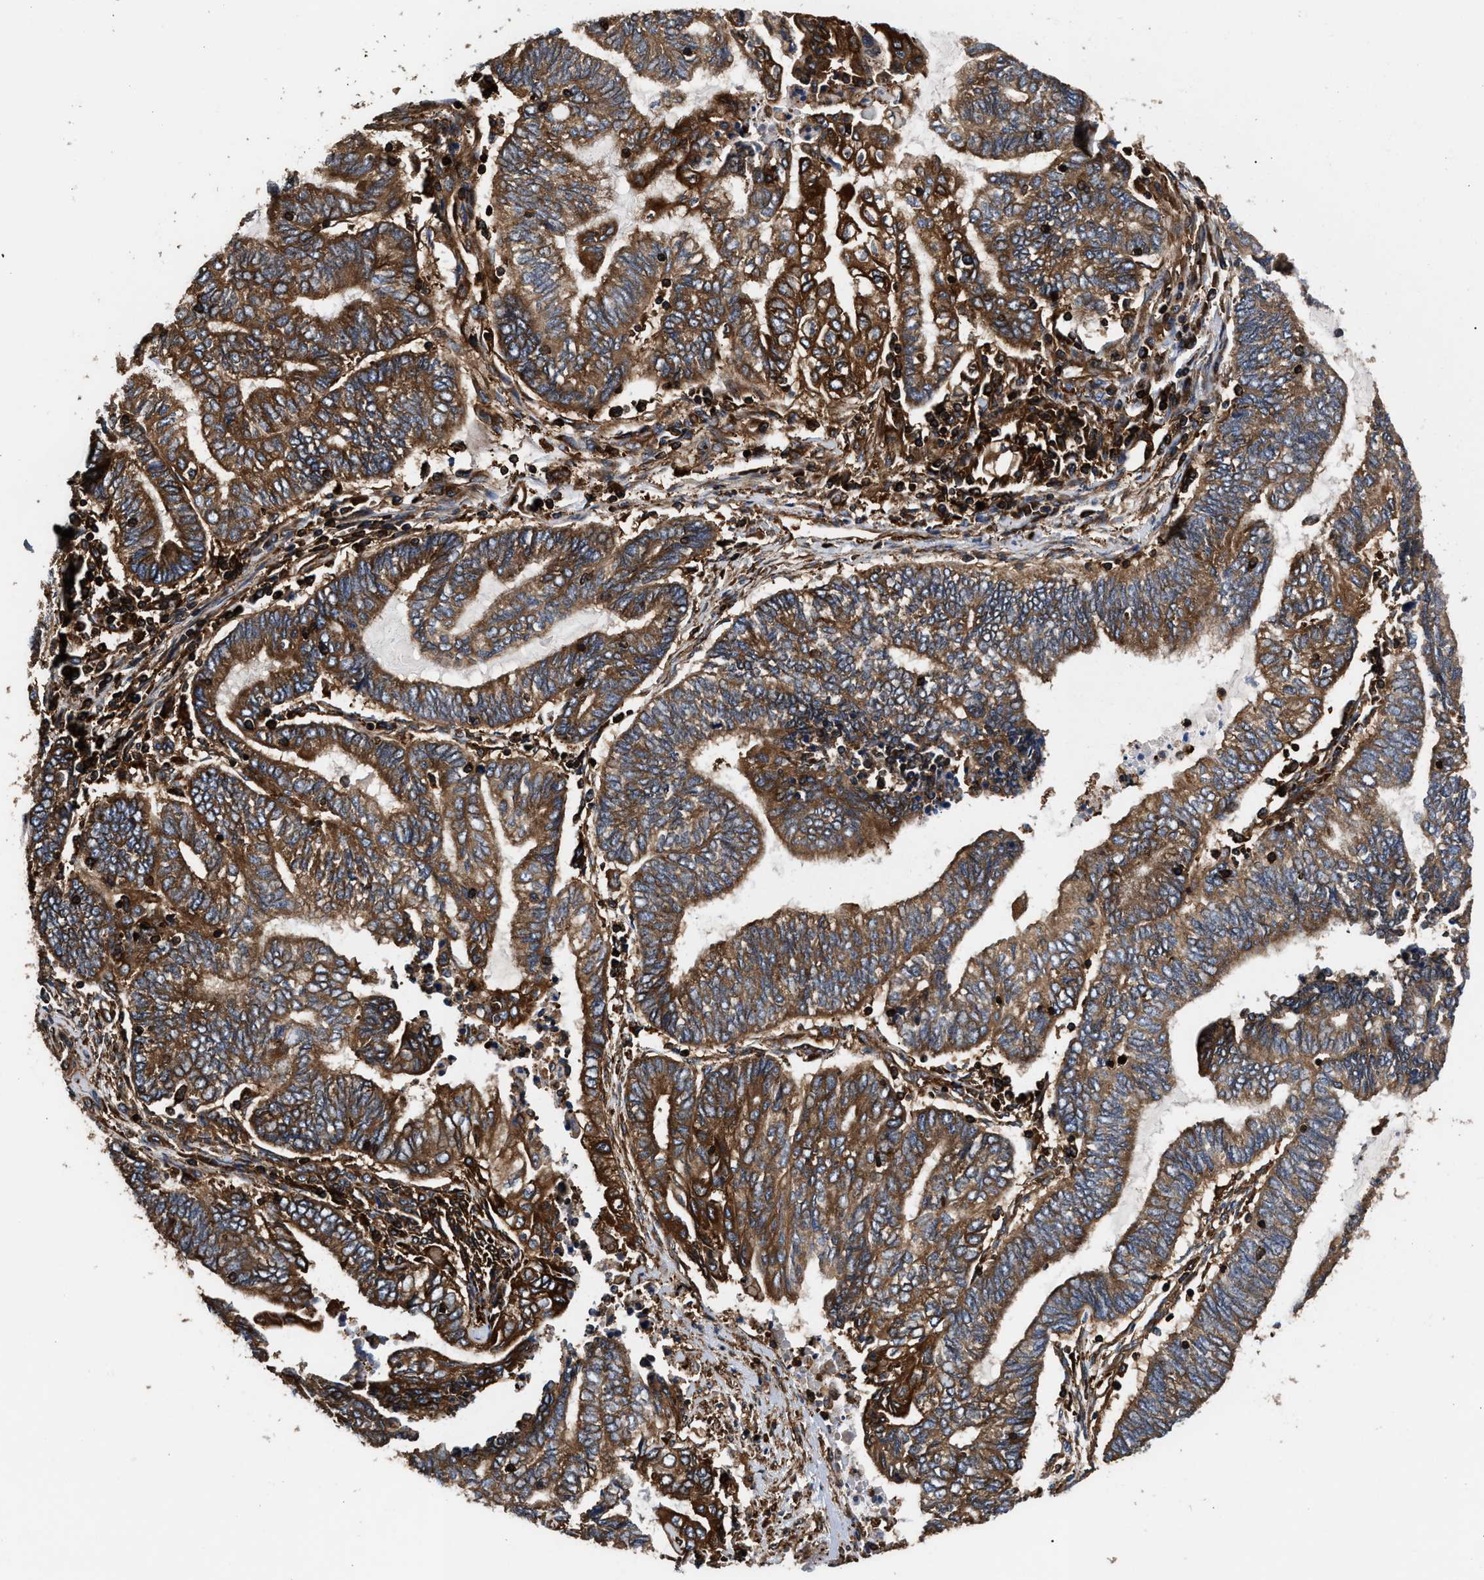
{"staining": {"intensity": "strong", "quantity": ">75%", "location": "cytoplasmic/membranous"}, "tissue": "endometrial cancer", "cell_type": "Tumor cells", "image_type": "cancer", "snomed": [{"axis": "morphology", "description": "Adenocarcinoma, NOS"}, {"axis": "topography", "description": "Uterus"}, {"axis": "topography", "description": "Endometrium"}], "caption": "This is an image of immunohistochemistry (IHC) staining of adenocarcinoma (endometrial), which shows strong expression in the cytoplasmic/membranous of tumor cells.", "gene": "KYAT1", "patient": {"sex": "female", "age": 70}}